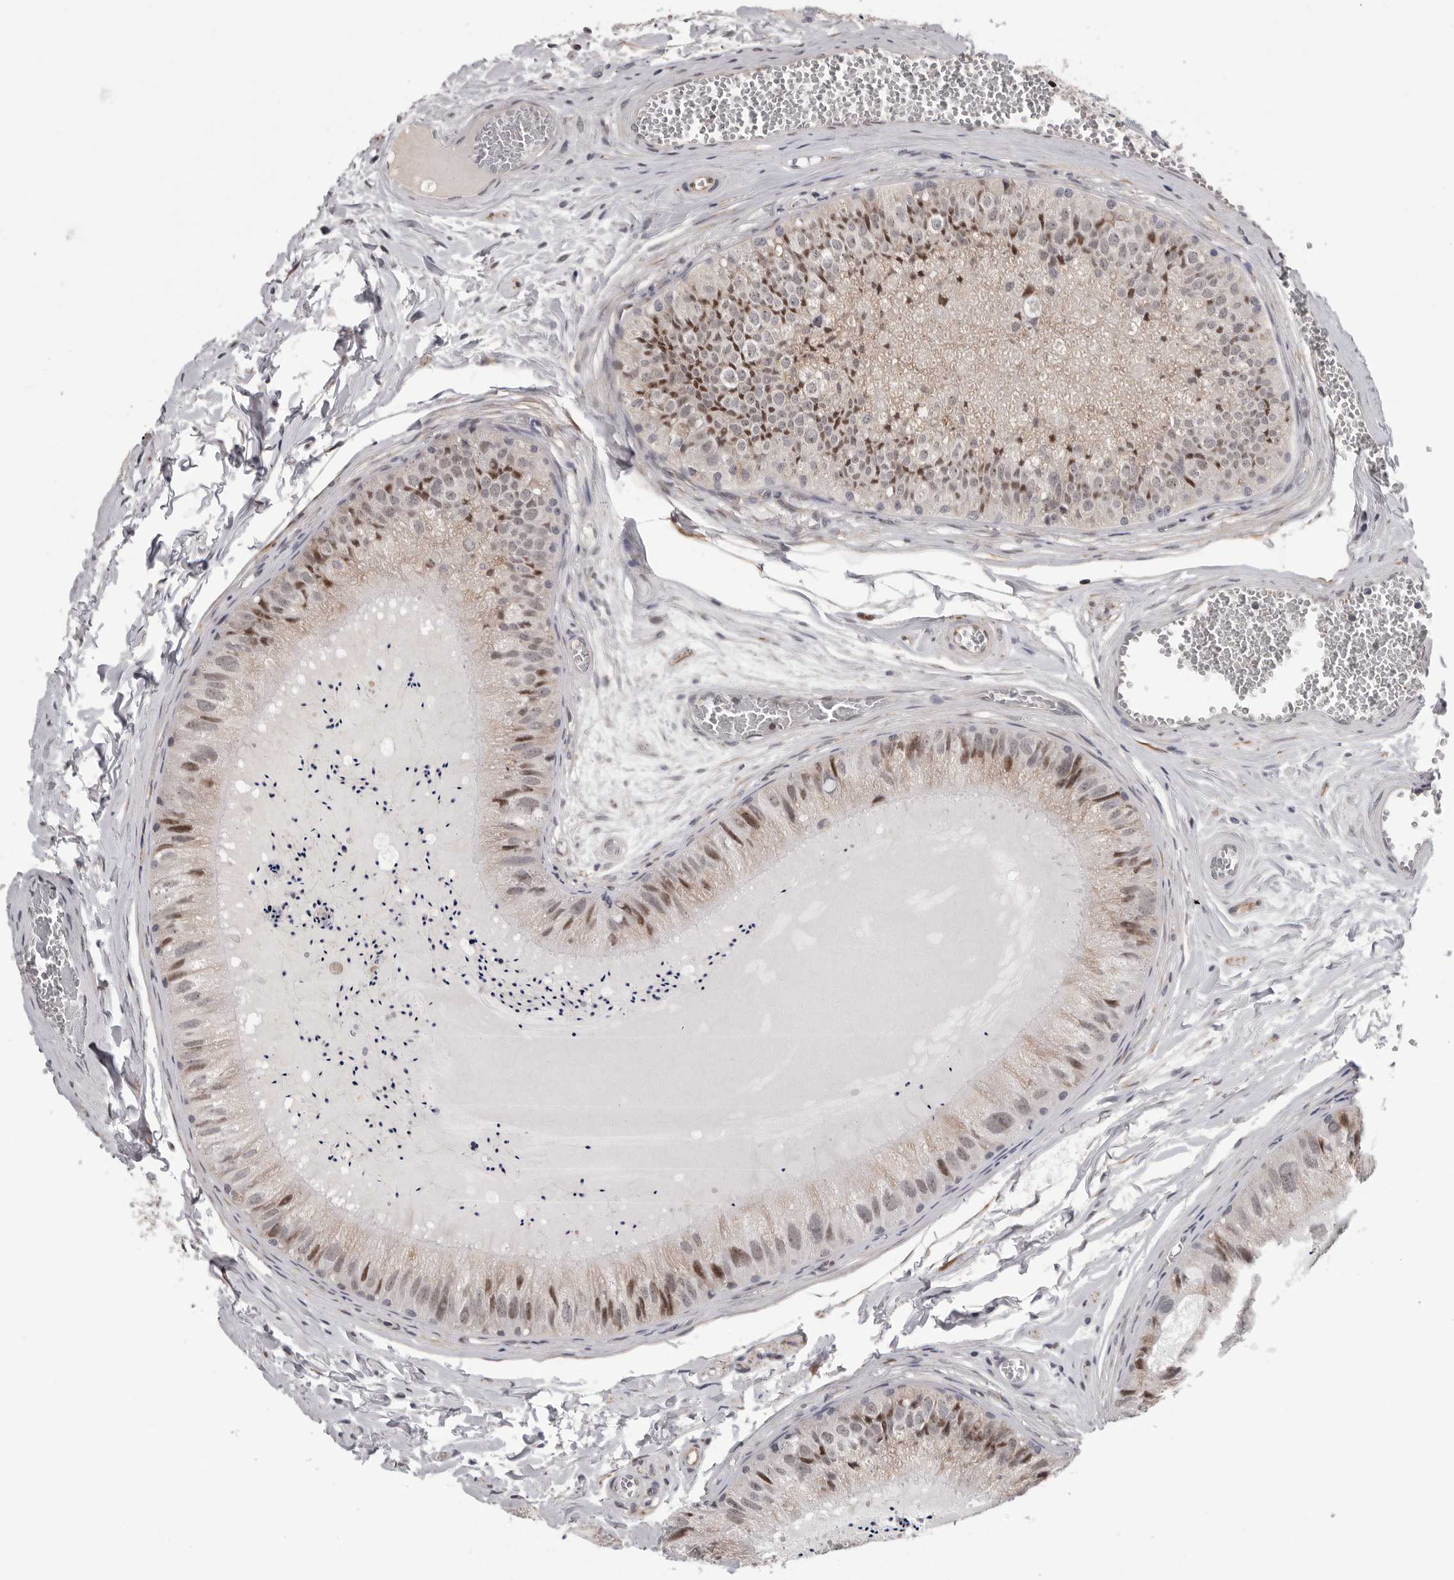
{"staining": {"intensity": "moderate", "quantity": "<25%", "location": "cytoplasmic/membranous,nuclear"}, "tissue": "epididymis", "cell_type": "Glandular cells", "image_type": "normal", "snomed": [{"axis": "morphology", "description": "Normal tissue, NOS"}, {"axis": "topography", "description": "Epididymis"}], "caption": "High-magnification brightfield microscopy of benign epididymis stained with DAB (3,3'-diaminobenzidine) (brown) and counterstained with hematoxylin (blue). glandular cells exhibit moderate cytoplasmic/membranous,nuclear positivity is appreciated in approximately<25% of cells. (DAB (3,3'-diaminobenzidine) IHC with brightfield microscopy, high magnification).", "gene": "RALGPS2", "patient": {"sex": "male", "age": 31}}